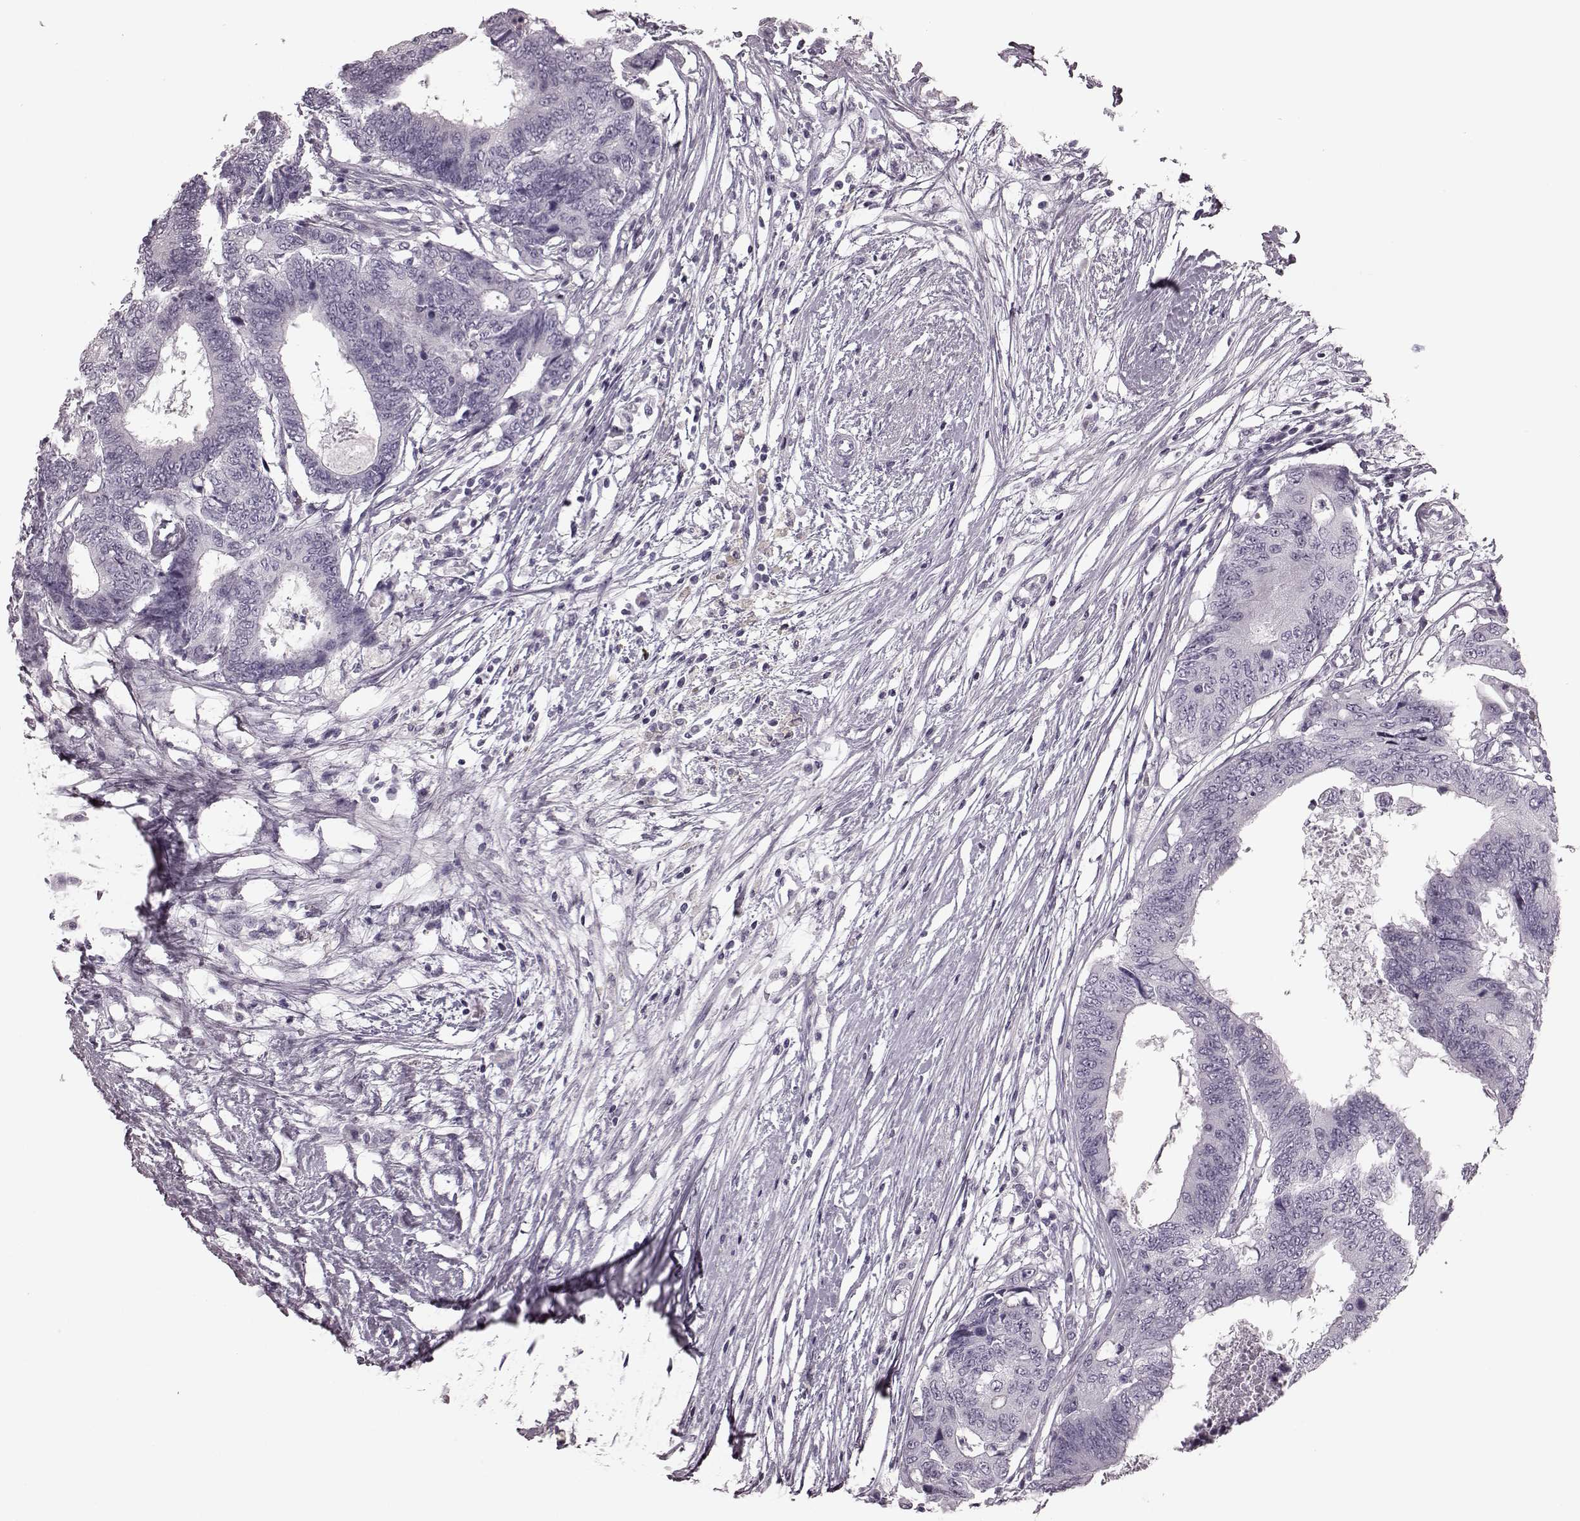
{"staining": {"intensity": "negative", "quantity": "none", "location": "none"}, "tissue": "colorectal cancer", "cell_type": "Tumor cells", "image_type": "cancer", "snomed": [{"axis": "morphology", "description": "Adenocarcinoma, NOS"}, {"axis": "topography", "description": "Colon"}], "caption": "DAB immunohistochemical staining of colorectal cancer shows no significant positivity in tumor cells.", "gene": "TRPM1", "patient": {"sex": "female", "age": 48}}